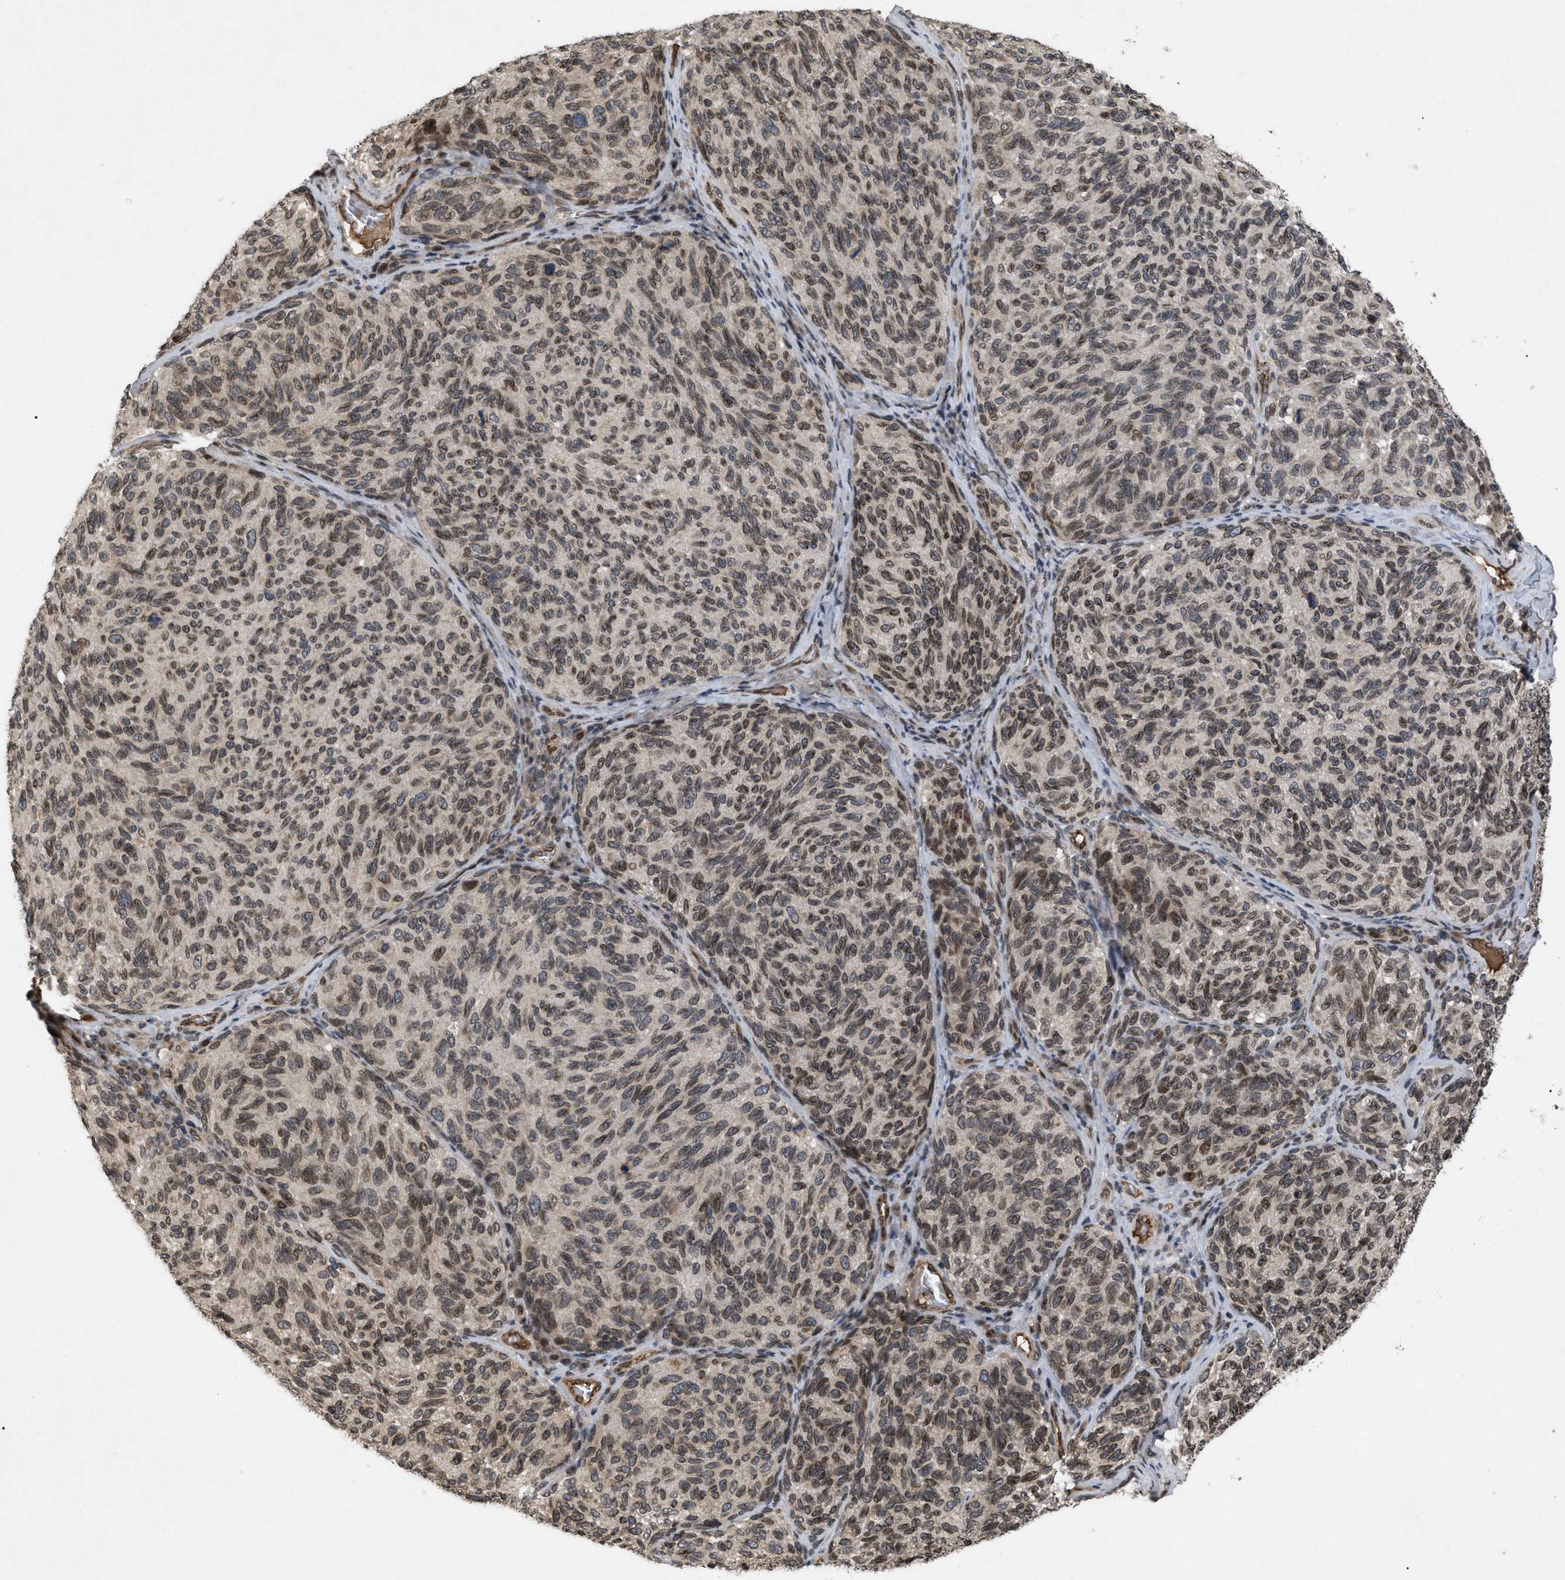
{"staining": {"intensity": "weak", "quantity": ">75%", "location": "nuclear"}, "tissue": "melanoma", "cell_type": "Tumor cells", "image_type": "cancer", "snomed": [{"axis": "morphology", "description": "Malignant melanoma, NOS"}, {"axis": "topography", "description": "Skin"}], "caption": "Approximately >75% of tumor cells in human melanoma reveal weak nuclear protein expression as visualized by brown immunohistochemical staining.", "gene": "CRY1", "patient": {"sex": "female", "age": 73}}